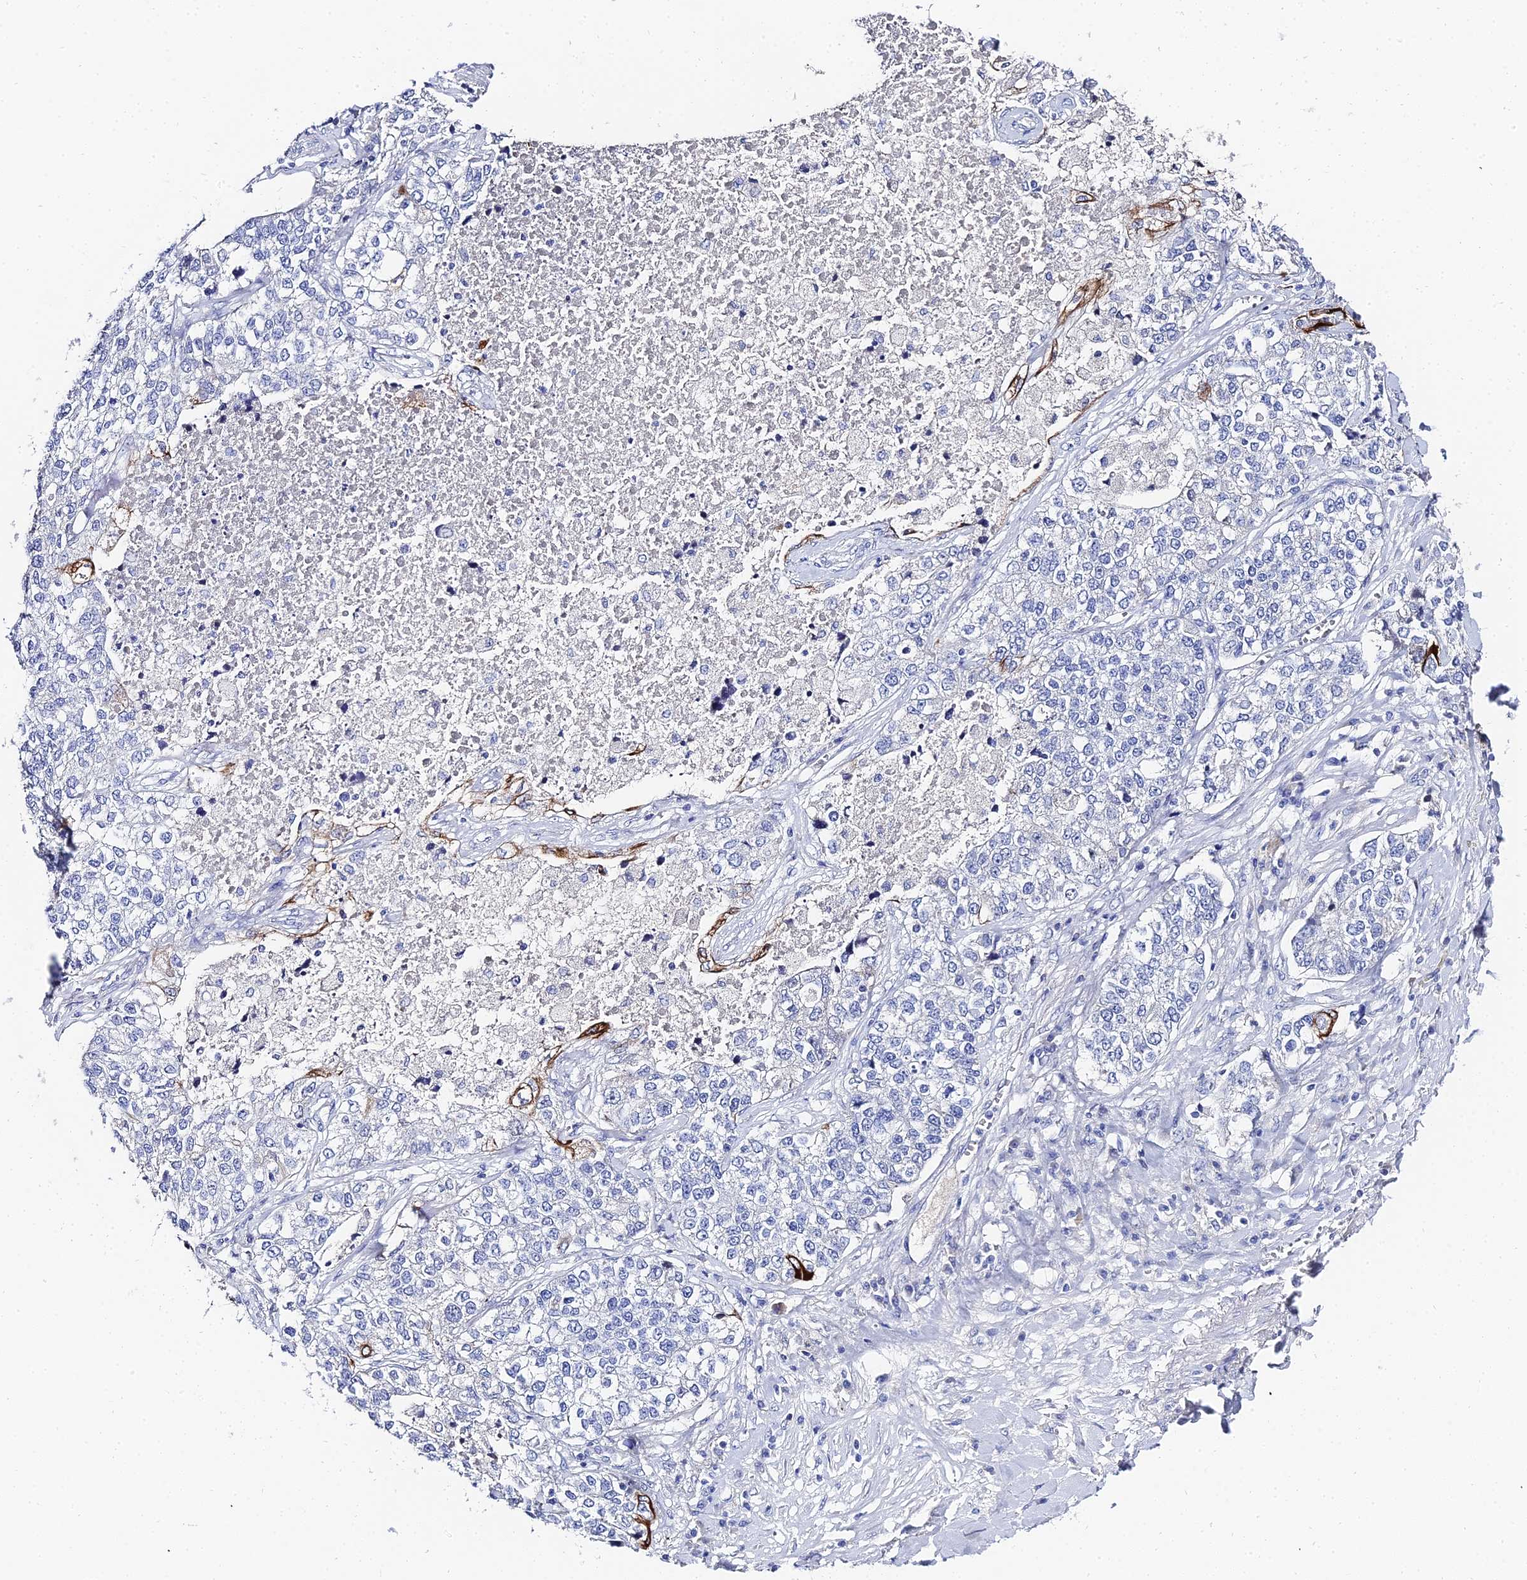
{"staining": {"intensity": "strong", "quantity": "<25%", "location": "cytoplasmic/membranous"}, "tissue": "lung cancer", "cell_type": "Tumor cells", "image_type": "cancer", "snomed": [{"axis": "morphology", "description": "Adenocarcinoma, NOS"}, {"axis": "topography", "description": "Lung"}], "caption": "Immunohistochemistry (IHC) of human adenocarcinoma (lung) demonstrates medium levels of strong cytoplasmic/membranous staining in about <25% of tumor cells. Using DAB (brown) and hematoxylin (blue) stains, captured at high magnification using brightfield microscopy.", "gene": "KRT17", "patient": {"sex": "male", "age": 49}}